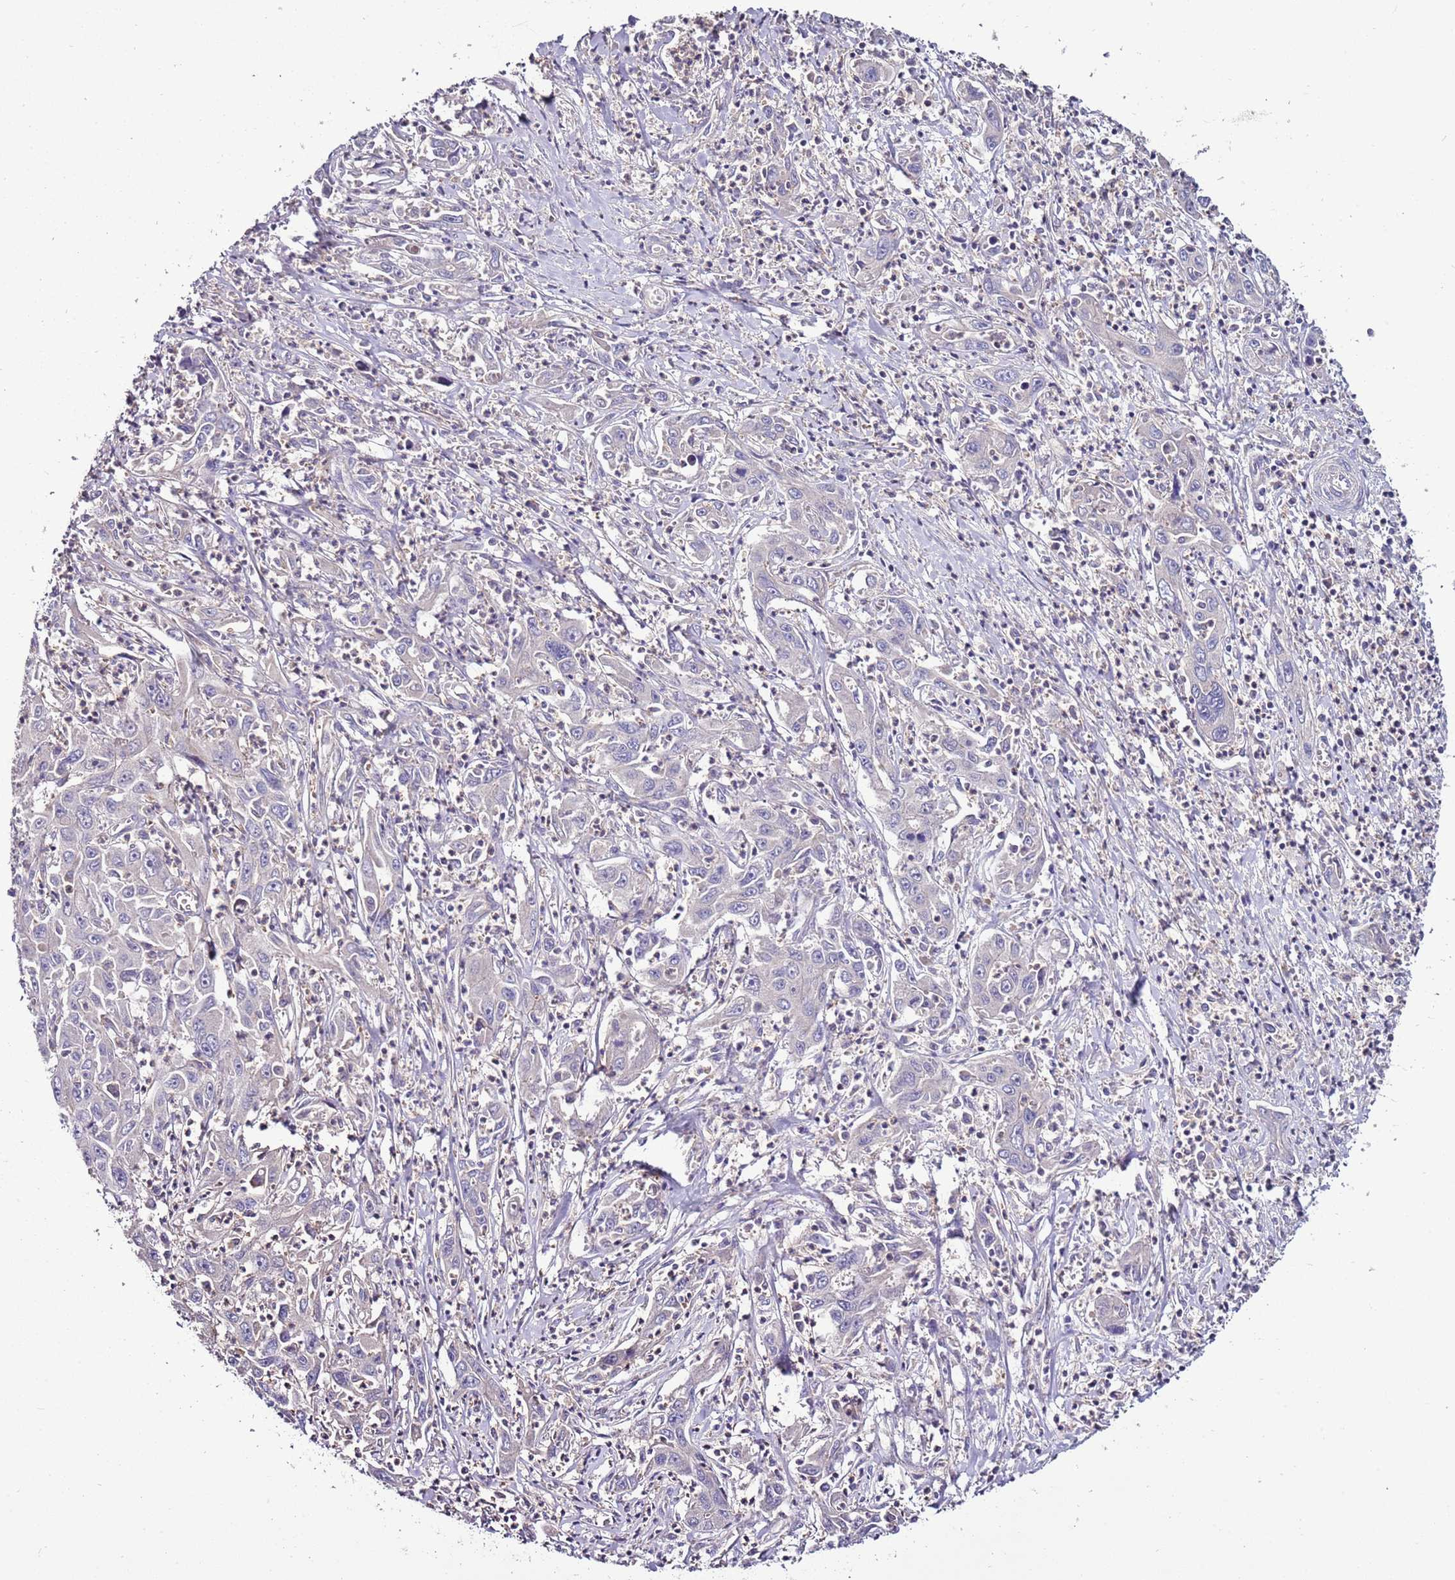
{"staining": {"intensity": "negative", "quantity": "none", "location": "none"}, "tissue": "liver cancer", "cell_type": "Tumor cells", "image_type": "cancer", "snomed": [{"axis": "morphology", "description": "Carcinoma, Hepatocellular, NOS"}, {"axis": "topography", "description": "Liver"}], "caption": "High magnification brightfield microscopy of hepatocellular carcinoma (liver) stained with DAB (3,3'-diaminobenzidine) (brown) and counterstained with hematoxylin (blue): tumor cells show no significant expression.", "gene": "IGIP", "patient": {"sex": "male", "age": 63}}